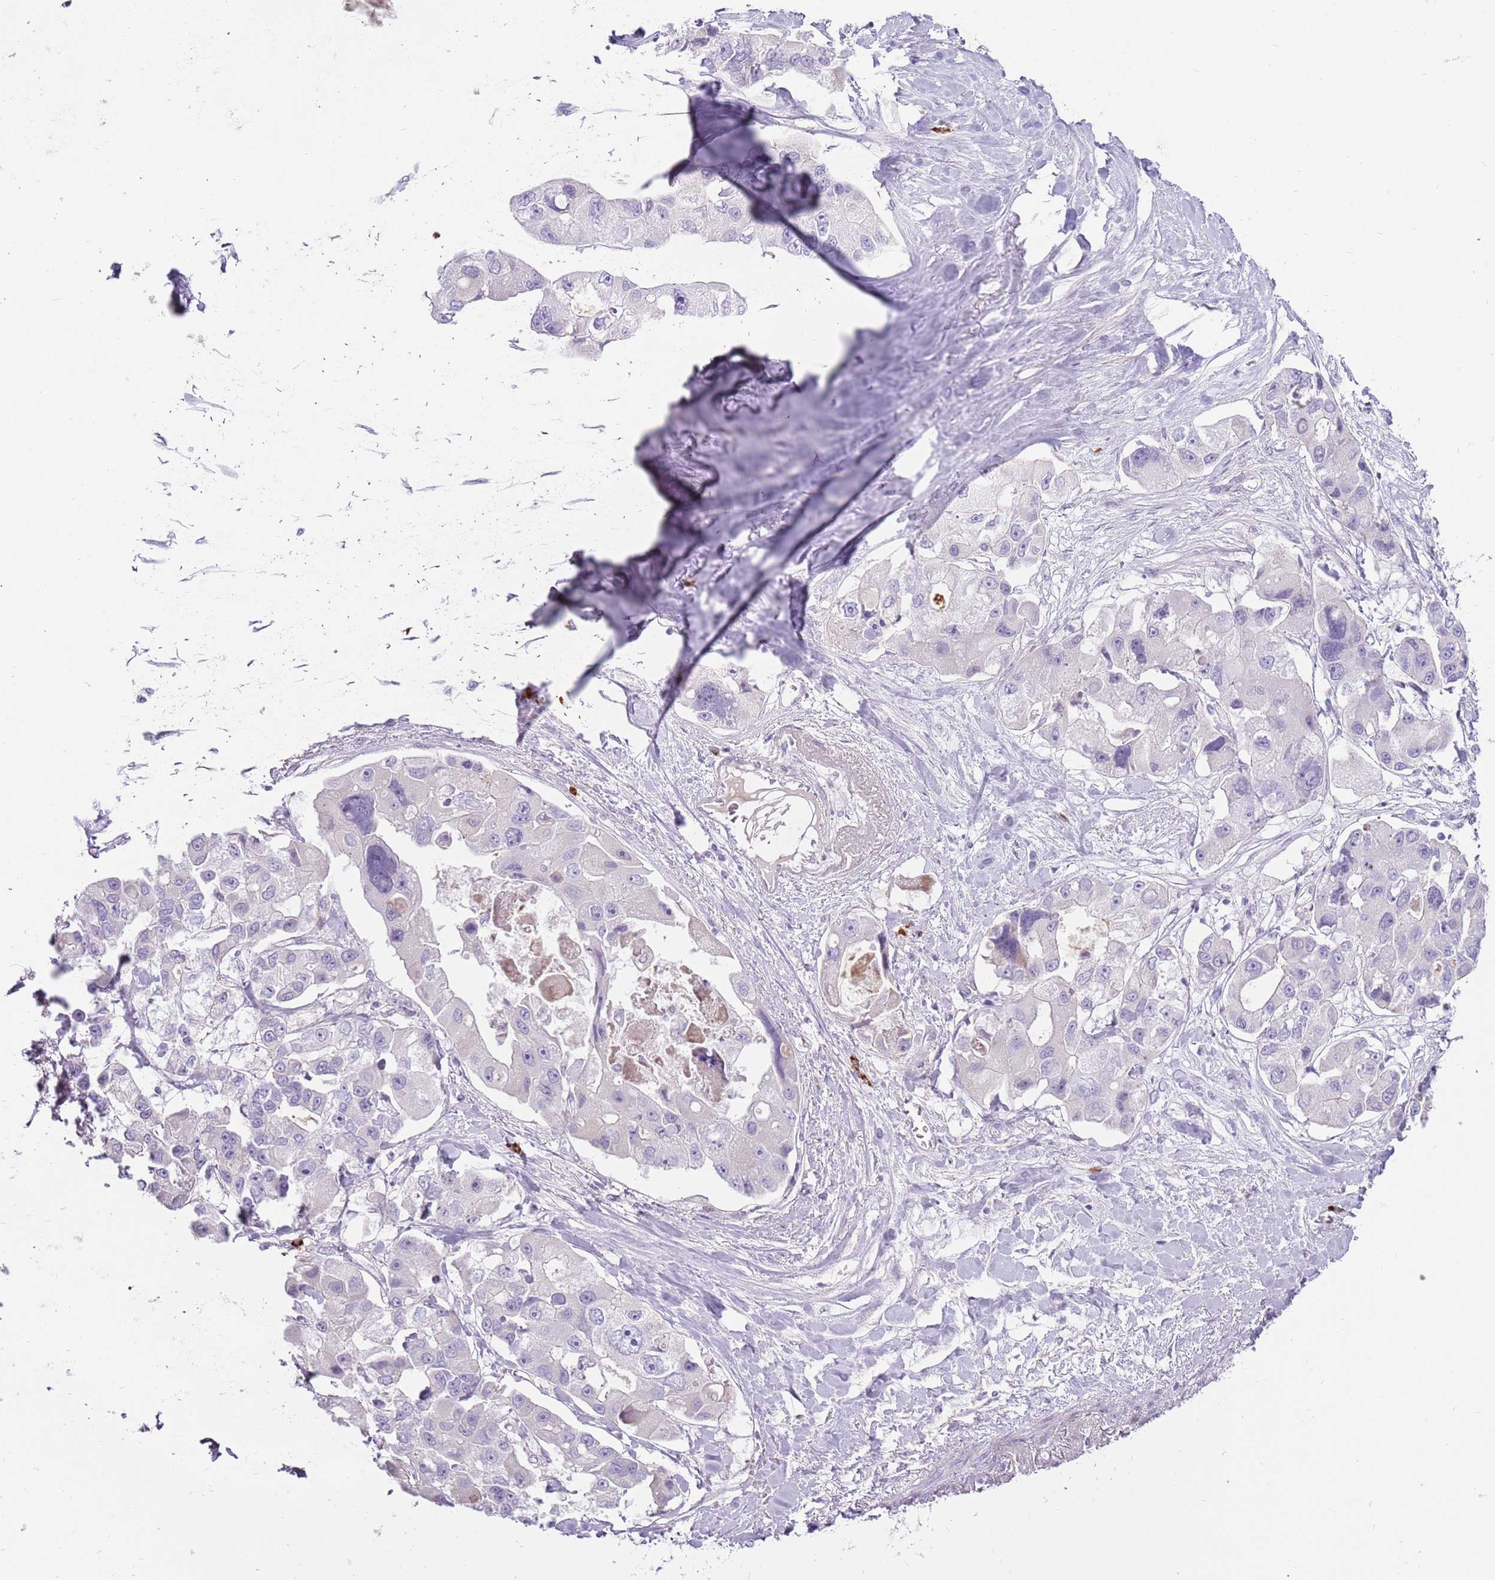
{"staining": {"intensity": "negative", "quantity": "none", "location": "none"}, "tissue": "lung cancer", "cell_type": "Tumor cells", "image_type": "cancer", "snomed": [{"axis": "morphology", "description": "Adenocarcinoma, NOS"}, {"axis": "topography", "description": "Lung"}], "caption": "Immunohistochemistry (IHC) of human lung adenocarcinoma shows no expression in tumor cells.", "gene": "MCUB", "patient": {"sex": "female", "age": 54}}